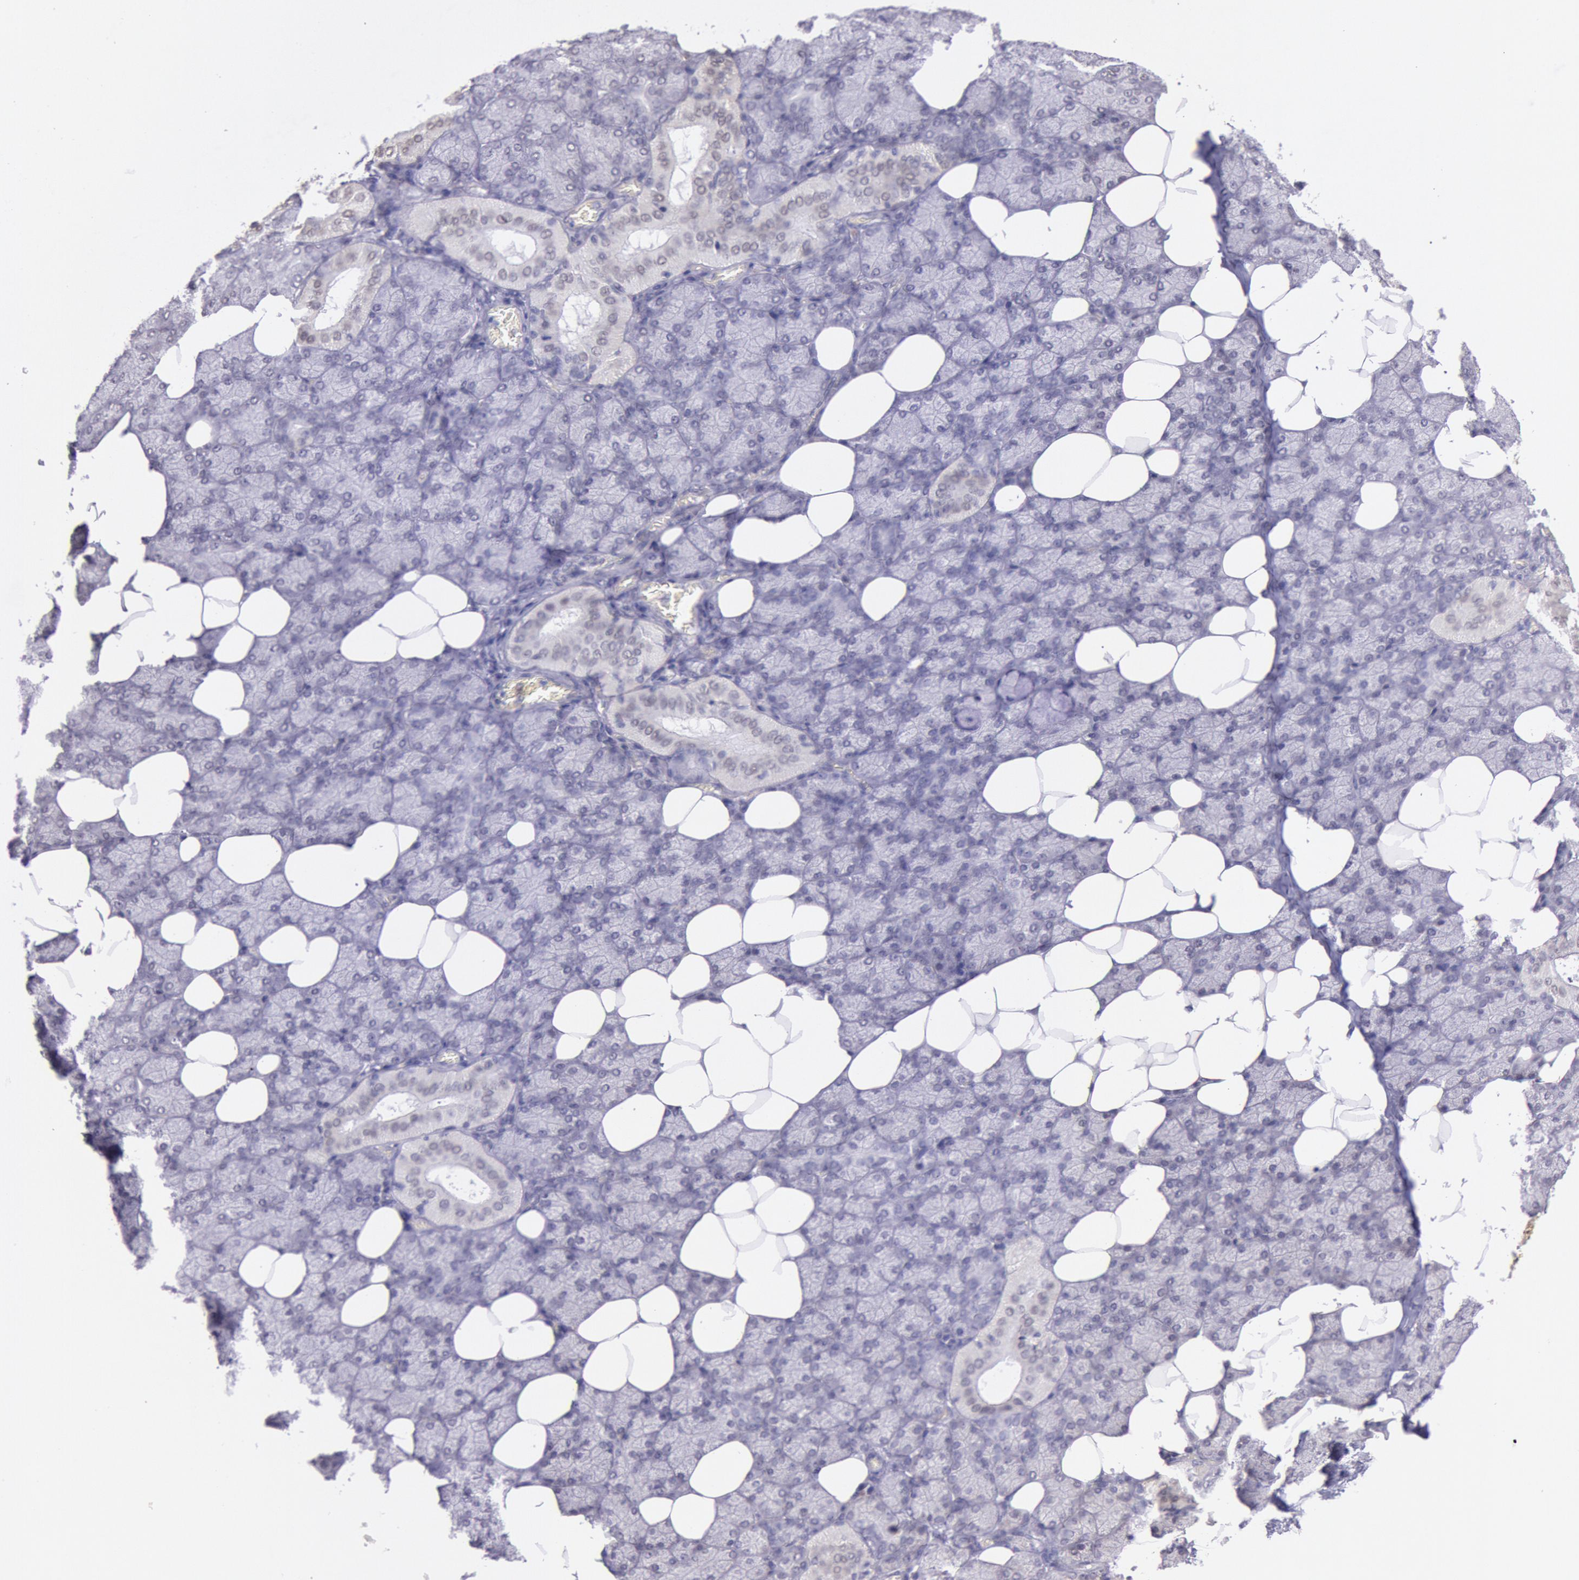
{"staining": {"intensity": "weak", "quantity": "<25%", "location": "cytoplasmic/membranous"}, "tissue": "salivary gland", "cell_type": "Glandular cells", "image_type": "normal", "snomed": [{"axis": "morphology", "description": "Normal tissue, NOS"}, {"axis": "topography", "description": "Lymph node"}, {"axis": "topography", "description": "Salivary gland"}], "caption": "Micrograph shows no protein staining in glandular cells of unremarkable salivary gland.", "gene": "FRMD6", "patient": {"sex": "male", "age": 8}}